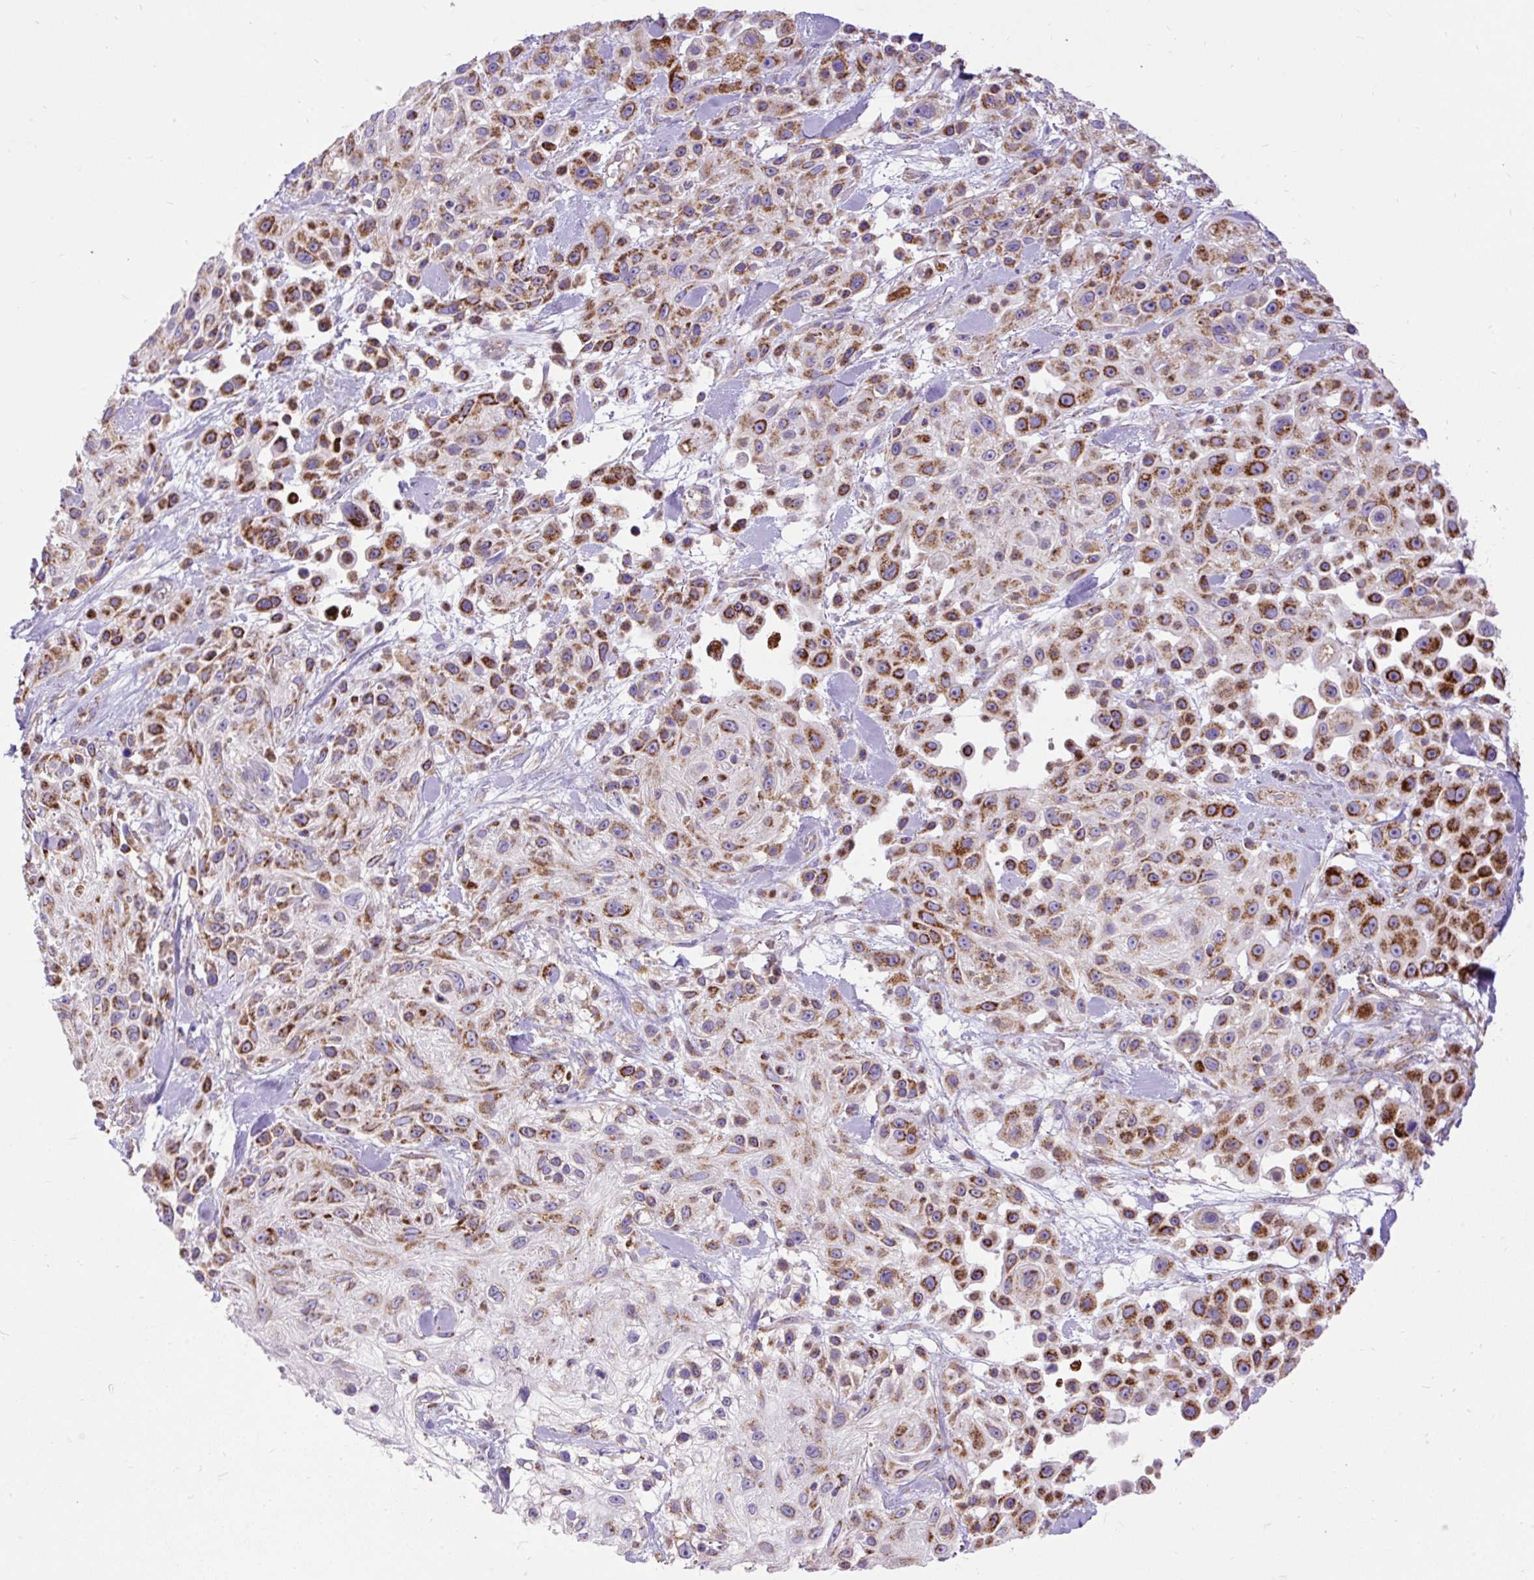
{"staining": {"intensity": "strong", "quantity": ">75%", "location": "cytoplasmic/membranous"}, "tissue": "skin cancer", "cell_type": "Tumor cells", "image_type": "cancer", "snomed": [{"axis": "morphology", "description": "Squamous cell carcinoma, NOS"}, {"axis": "topography", "description": "Skin"}], "caption": "Squamous cell carcinoma (skin) stained with DAB (3,3'-diaminobenzidine) immunohistochemistry (IHC) displays high levels of strong cytoplasmic/membranous expression in approximately >75% of tumor cells. The staining was performed using DAB to visualize the protein expression in brown, while the nuclei were stained in blue with hematoxylin (Magnification: 20x).", "gene": "TOMM40", "patient": {"sex": "male", "age": 67}}